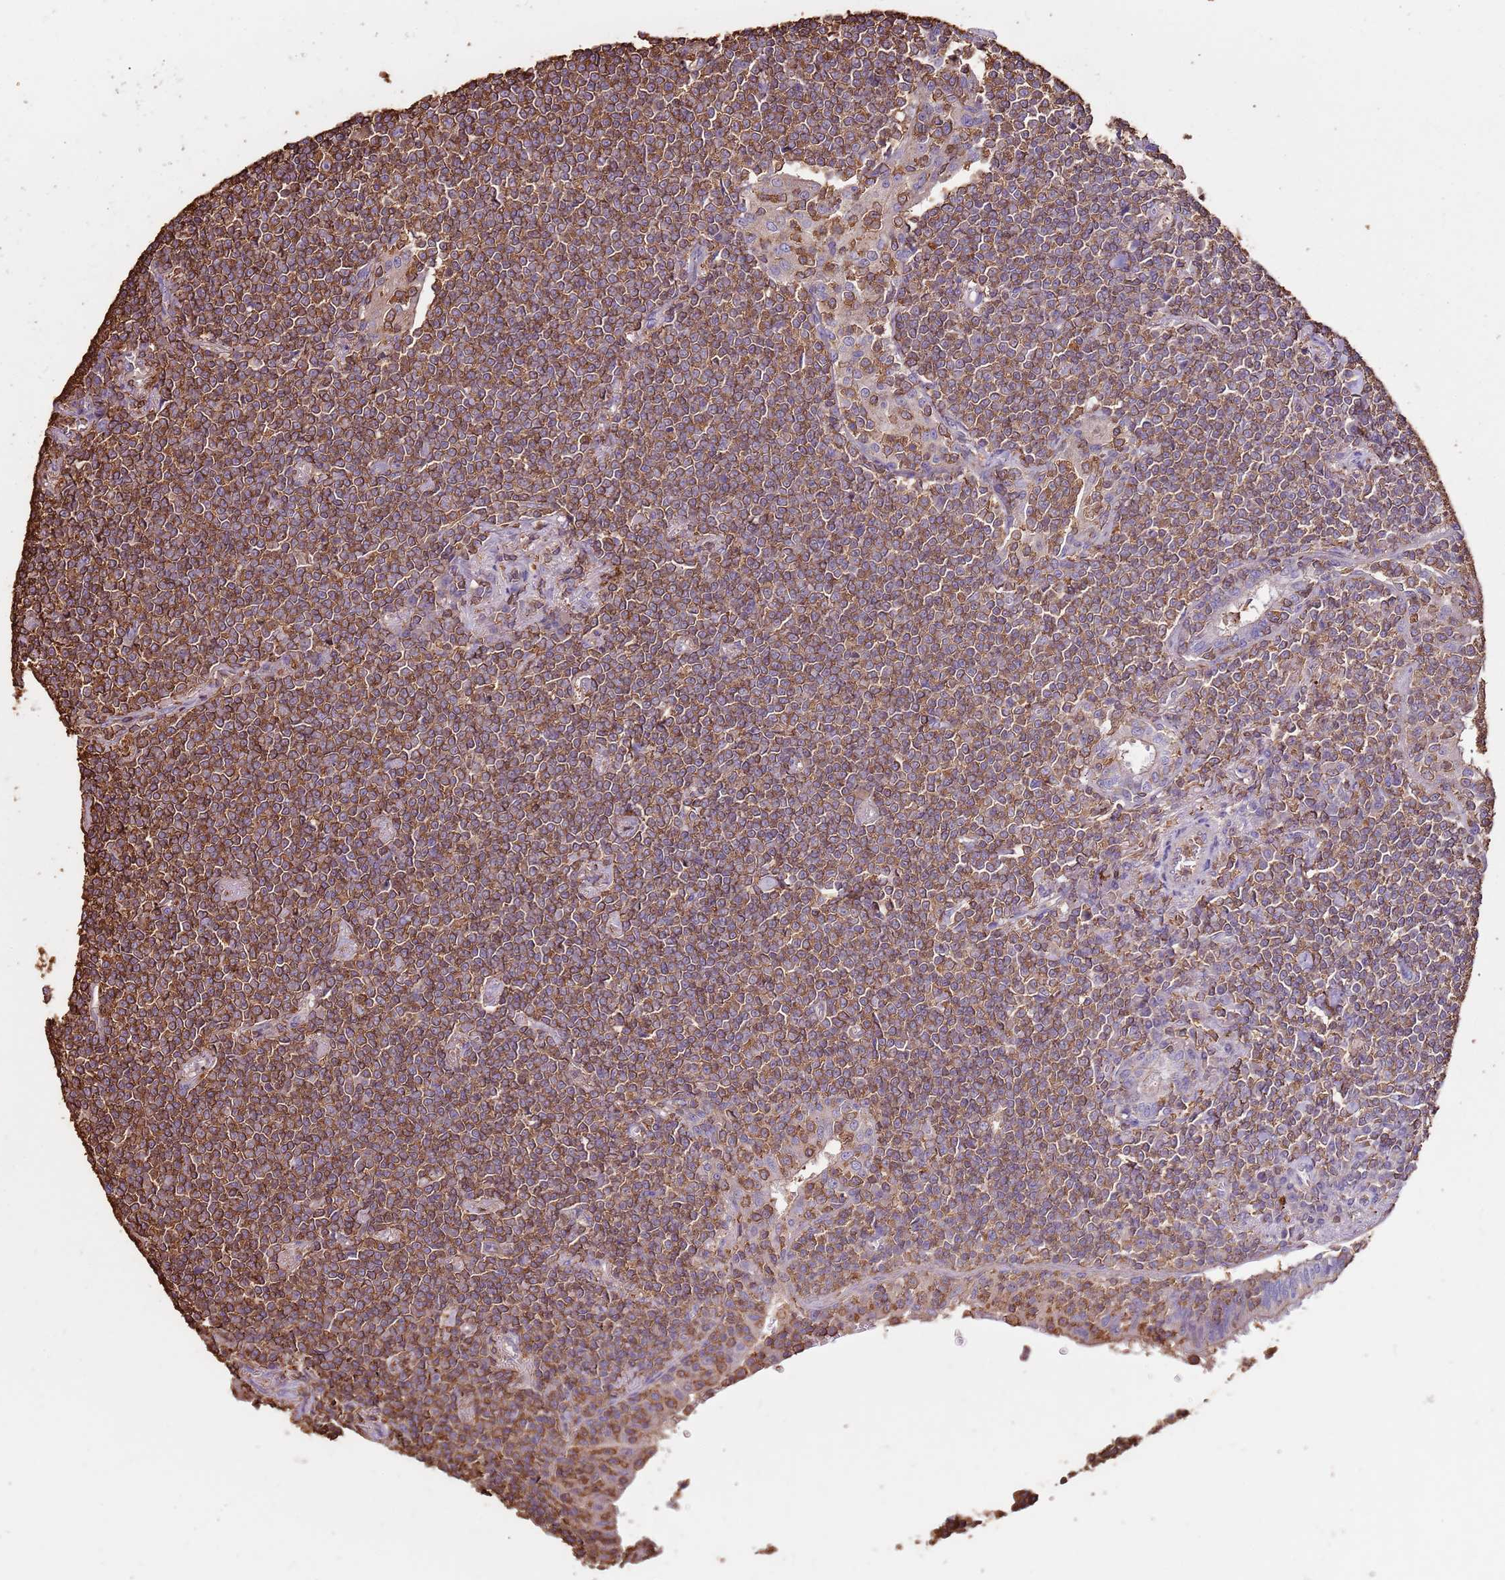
{"staining": {"intensity": "moderate", "quantity": "25%-75%", "location": "cytoplasmic/membranous"}, "tissue": "lymphoma", "cell_type": "Tumor cells", "image_type": "cancer", "snomed": [{"axis": "morphology", "description": "Malignant lymphoma, non-Hodgkin's type, Low grade"}, {"axis": "topography", "description": "Lung"}], "caption": "Protein positivity by immunohistochemistry displays moderate cytoplasmic/membranous staining in about 25%-75% of tumor cells in lymphoma. (DAB (3,3'-diaminobenzidine) = brown stain, brightfield microscopy at high magnification).", "gene": "ARL10", "patient": {"sex": "female", "age": 71}}